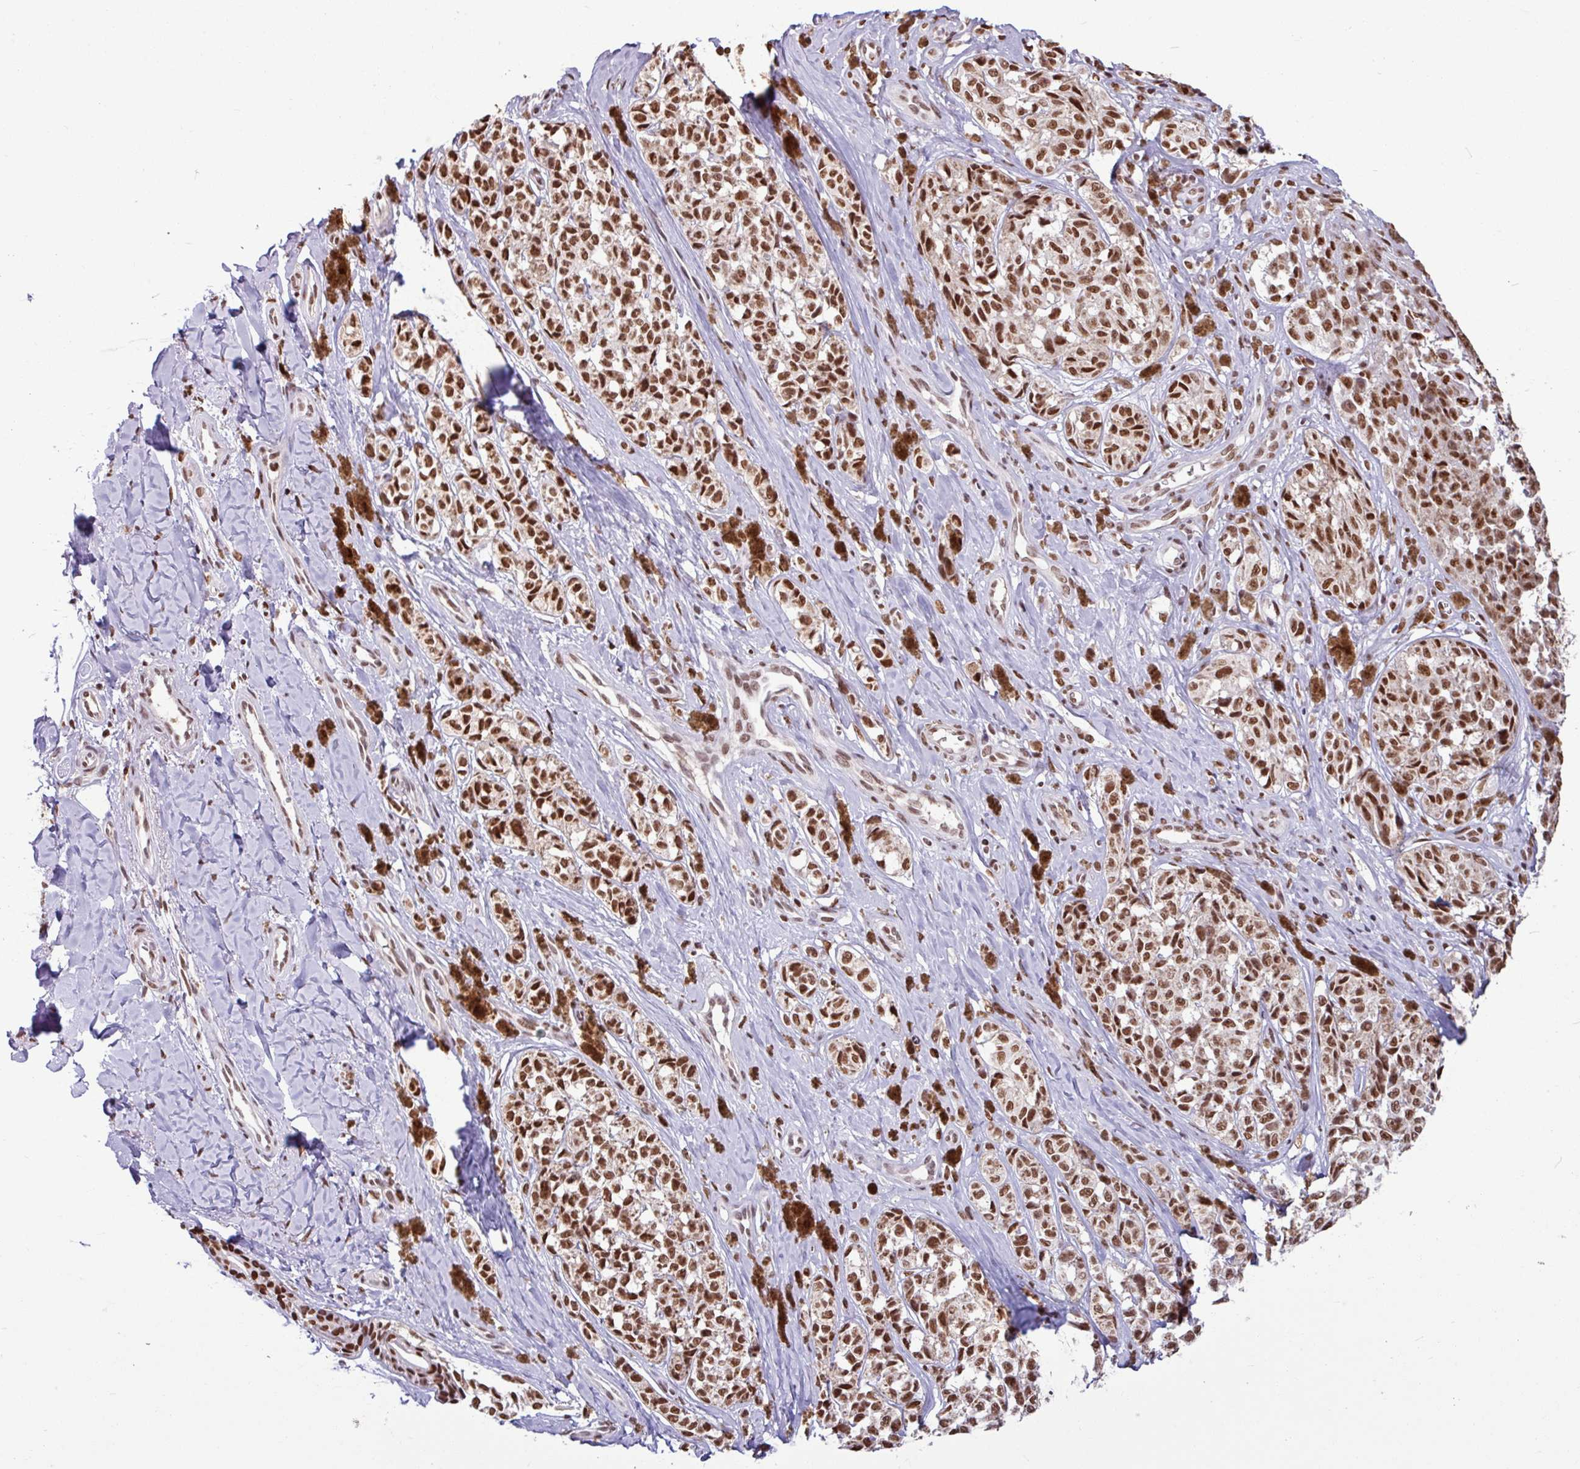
{"staining": {"intensity": "strong", "quantity": ">75%", "location": "nuclear"}, "tissue": "melanoma", "cell_type": "Tumor cells", "image_type": "cancer", "snomed": [{"axis": "morphology", "description": "Malignant melanoma, NOS"}, {"axis": "topography", "description": "Skin"}], "caption": "Protein analysis of melanoma tissue exhibits strong nuclear staining in about >75% of tumor cells.", "gene": "TDG", "patient": {"sex": "female", "age": 65}}